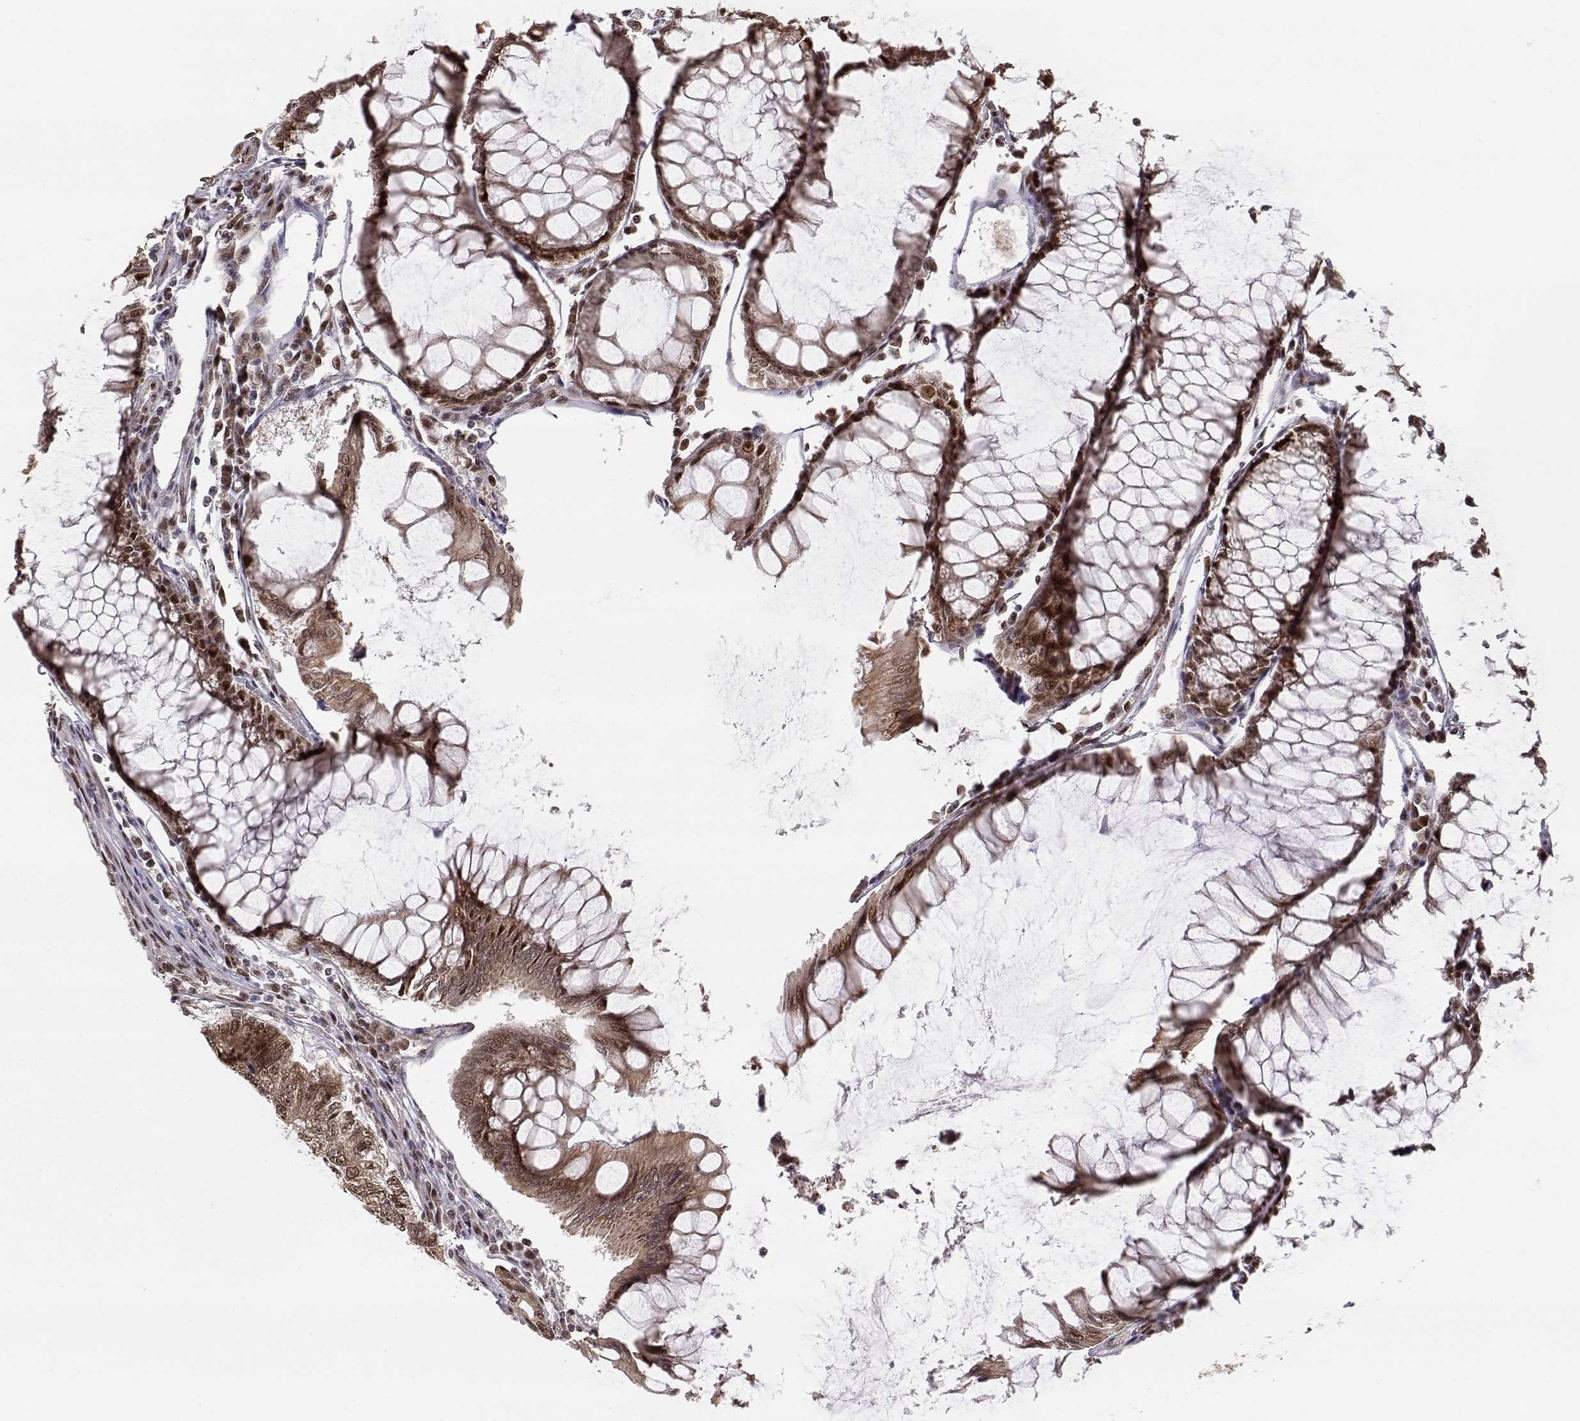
{"staining": {"intensity": "moderate", "quantity": "25%-75%", "location": "cytoplasmic/membranous"}, "tissue": "colorectal cancer", "cell_type": "Tumor cells", "image_type": "cancer", "snomed": [{"axis": "morphology", "description": "Adenocarcinoma, NOS"}, {"axis": "topography", "description": "Colon"}], "caption": "Tumor cells demonstrate medium levels of moderate cytoplasmic/membranous expression in approximately 25%-75% of cells in human colorectal adenocarcinoma. The staining was performed using DAB, with brown indicating positive protein expression. Nuclei are stained blue with hematoxylin.", "gene": "BRCA1", "patient": {"sex": "female", "age": 65}}